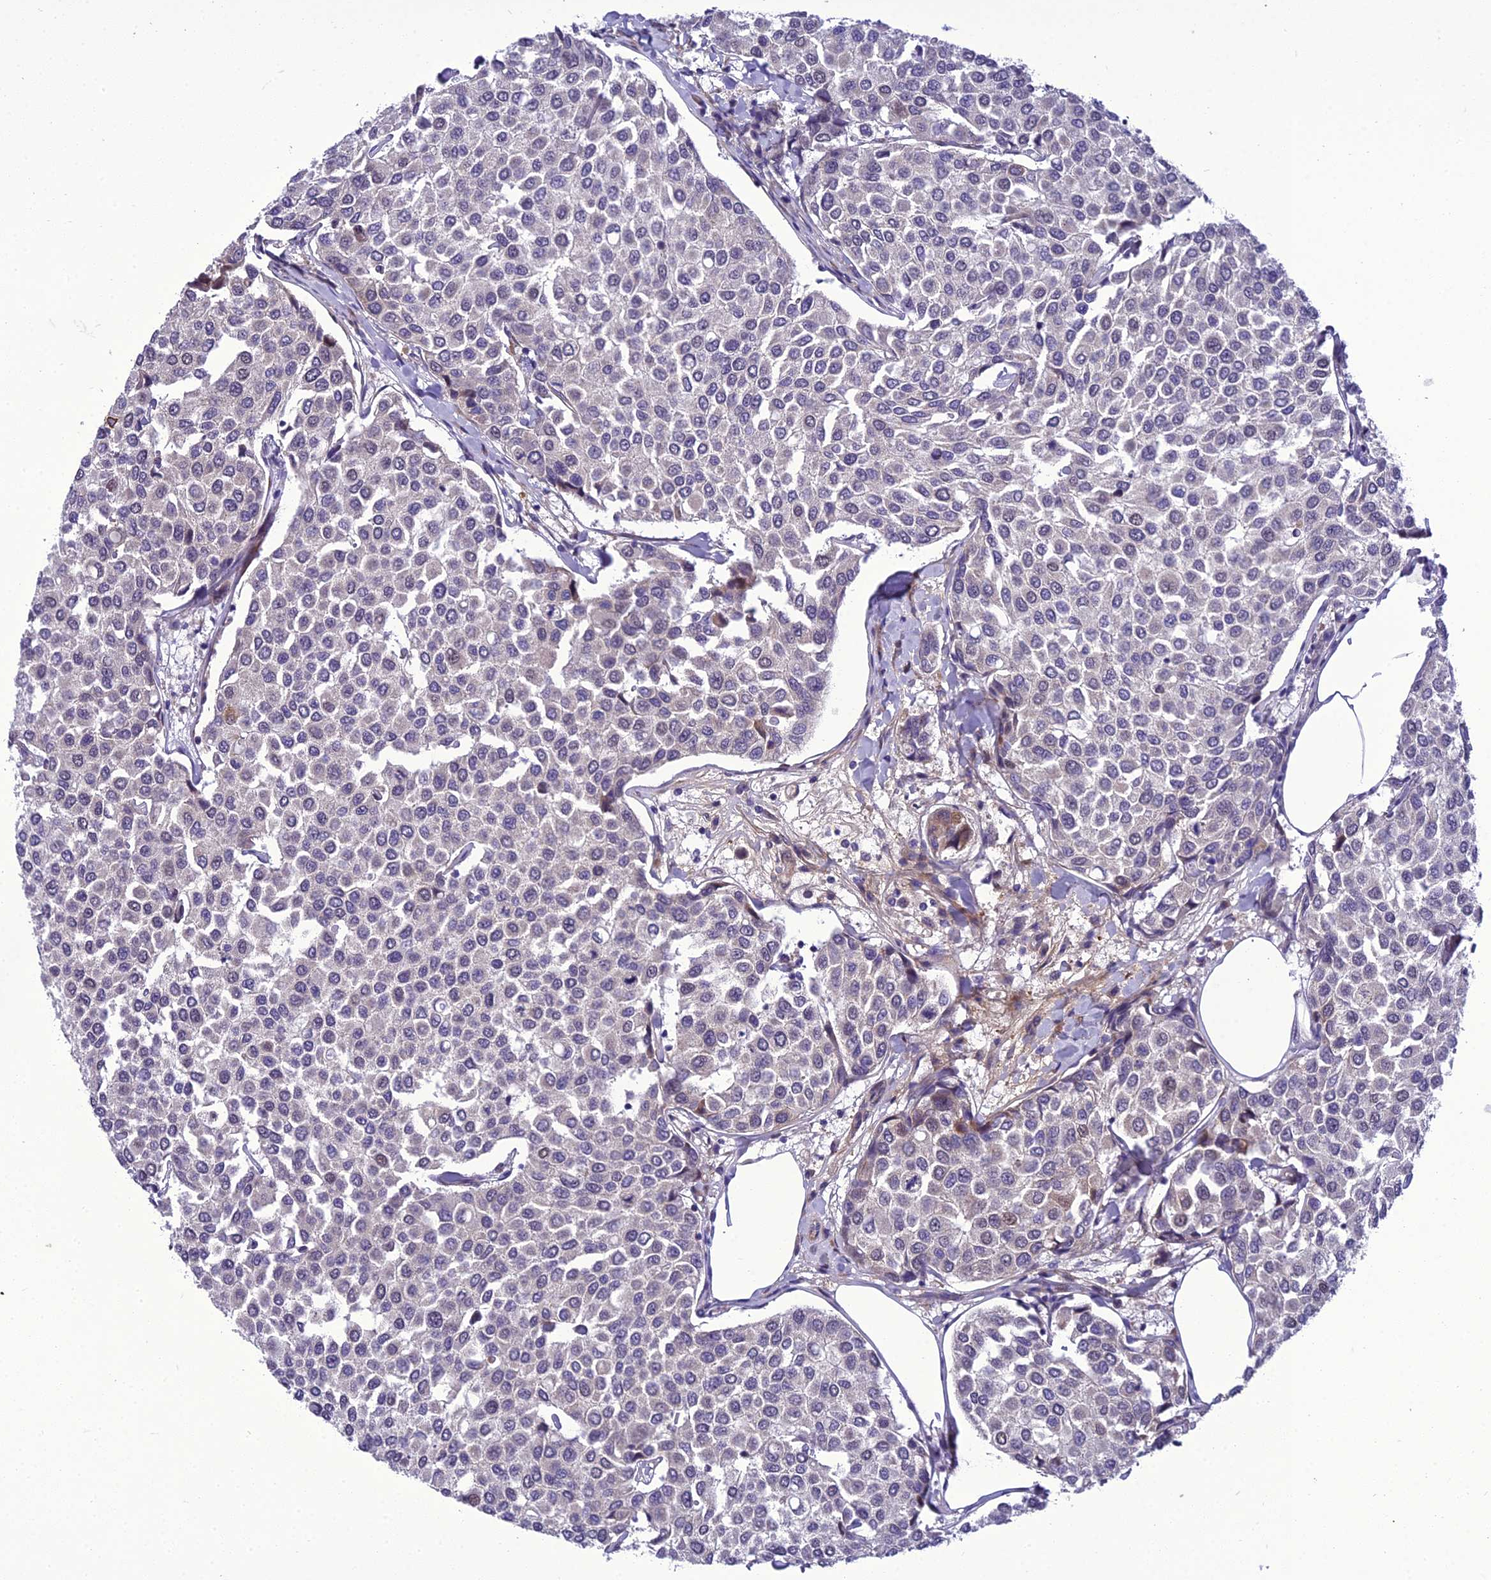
{"staining": {"intensity": "negative", "quantity": "none", "location": "none"}, "tissue": "breast cancer", "cell_type": "Tumor cells", "image_type": "cancer", "snomed": [{"axis": "morphology", "description": "Duct carcinoma"}, {"axis": "topography", "description": "Breast"}], "caption": "The IHC histopathology image has no significant positivity in tumor cells of breast cancer tissue.", "gene": "GAB4", "patient": {"sex": "female", "age": 55}}